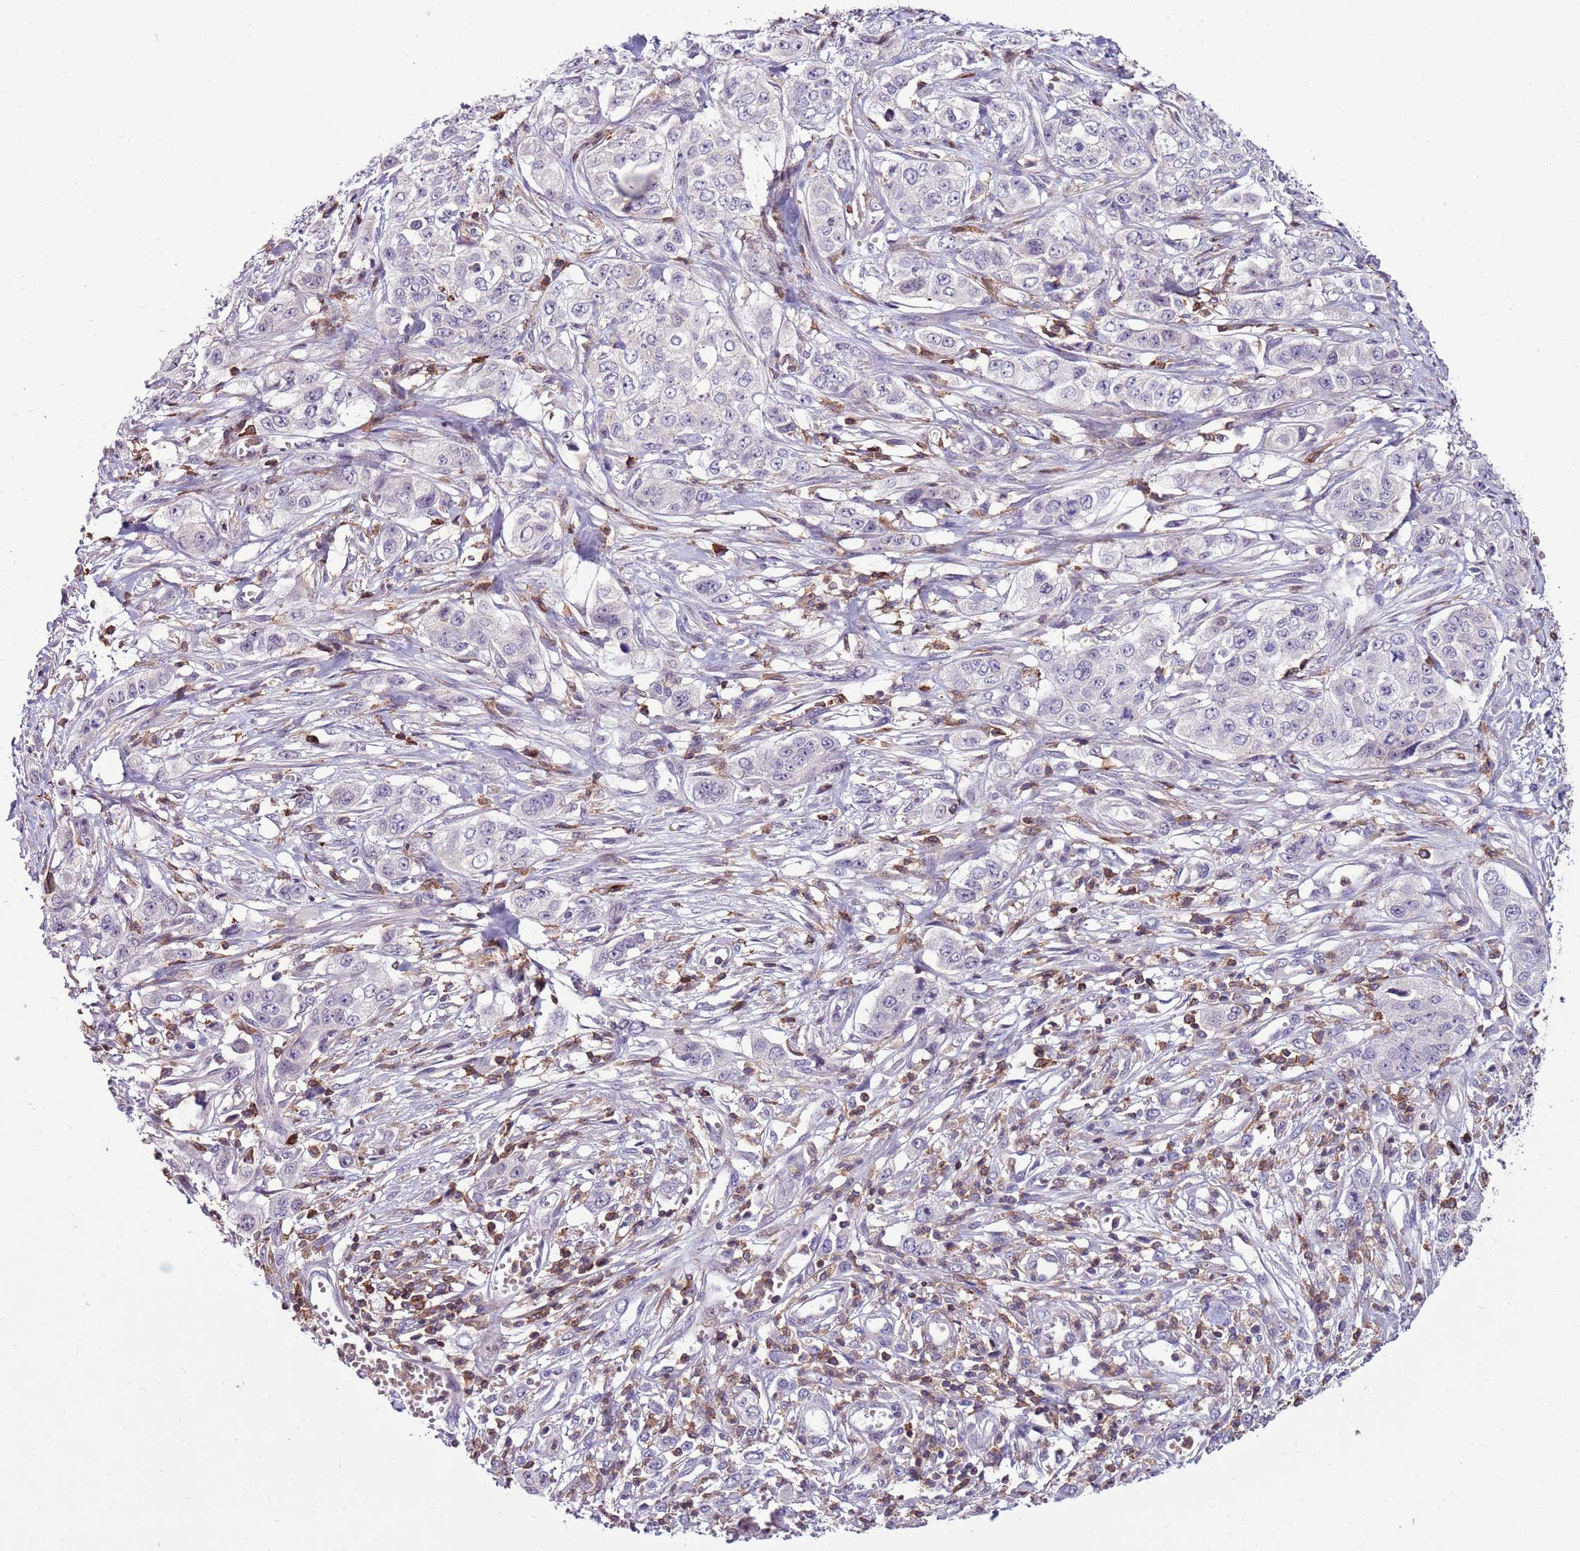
{"staining": {"intensity": "negative", "quantity": "none", "location": "none"}, "tissue": "stomach cancer", "cell_type": "Tumor cells", "image_type": "cancer", "snomed": [{"axis": "morphology", "description": "Adenocarcinoma, NOS"}, {"axis": "topography", "description": "Stomach, upper"}], "caption": "Tumor cells are negative for protein expression in human adenocarcinoma (stomach).", "gene": "ZSWIM1", "patient": {"sex": "male", "age": 62}}